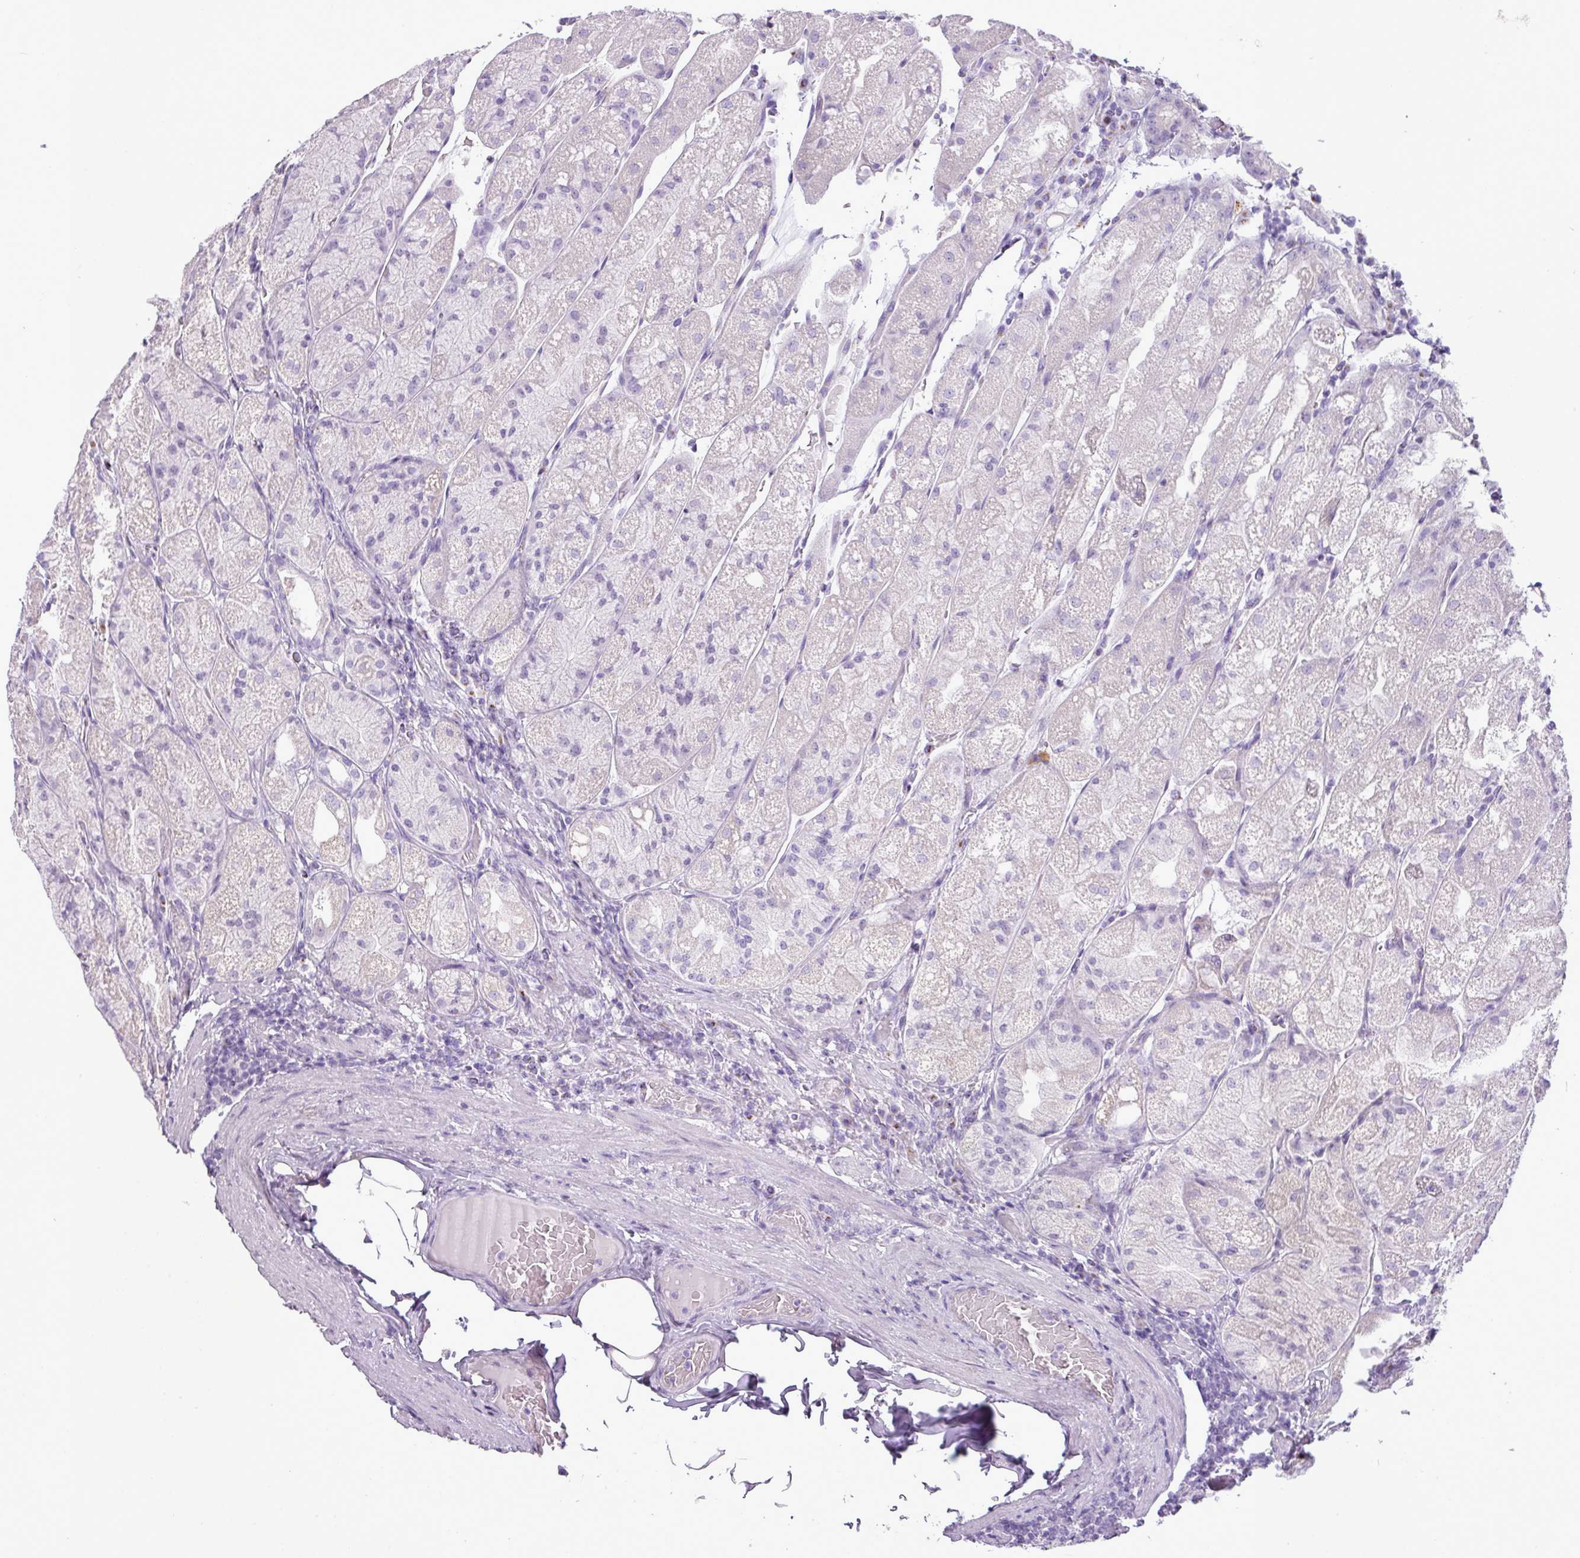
{"staining": {"intensity": "negative", "quantity": "none", "location": "none"}, "tissue": "stomach", "cell_type": "Glandular cells", "image_type": "normal", "snomed": [{"axis": "morphology", "description": "Normal tissue, NOS"}, {"axis": "topography", "description": "Stomach, upper"}], "caption": "DAB (3,3'-diaminobenzidine) immunohistochemical staining of unremarkable stomach reveals no significant staining in glandular cells.", "gene": "FAM43A", "patient": {"sex": "male", "age": 52}}